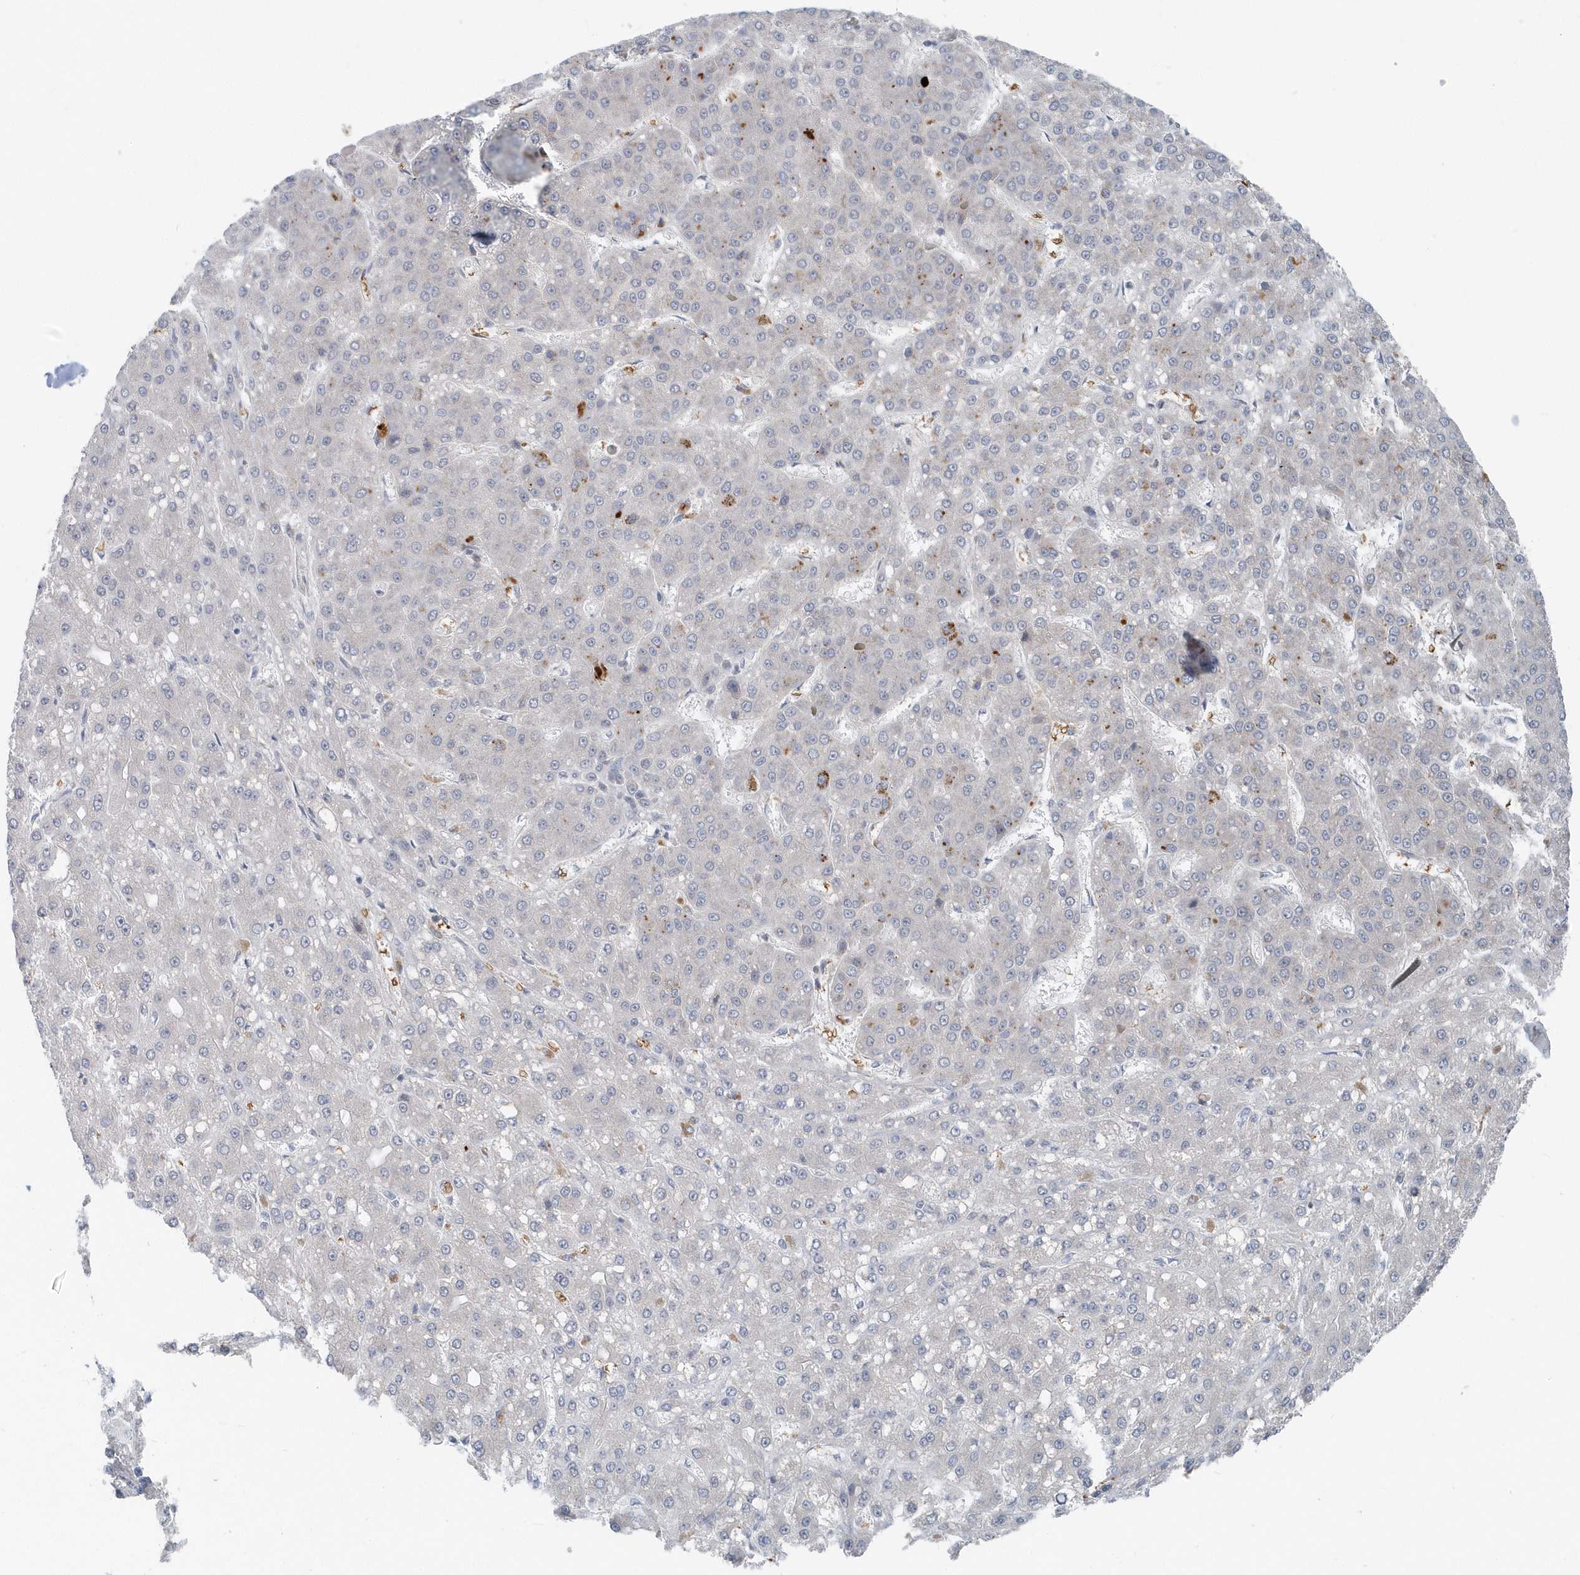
{"staining": {"intensity": "negative", "quantity": "none", "location": "none"}, "tissue": "liver cancer", "cell_type": "Tumor cells", "image_type": "cancer", "snomed": [{"axis": "morphology", "description": "Carcinoma, Hepatocellular, NOS"}, {"axis": "topography", "description": "Liver"}], "caption": "Tumor cells are negative for protein expression in human liver hepatocellular carcinoma.", "gene": "HBA2", "patient": {"sex": "male", "age": 67}}